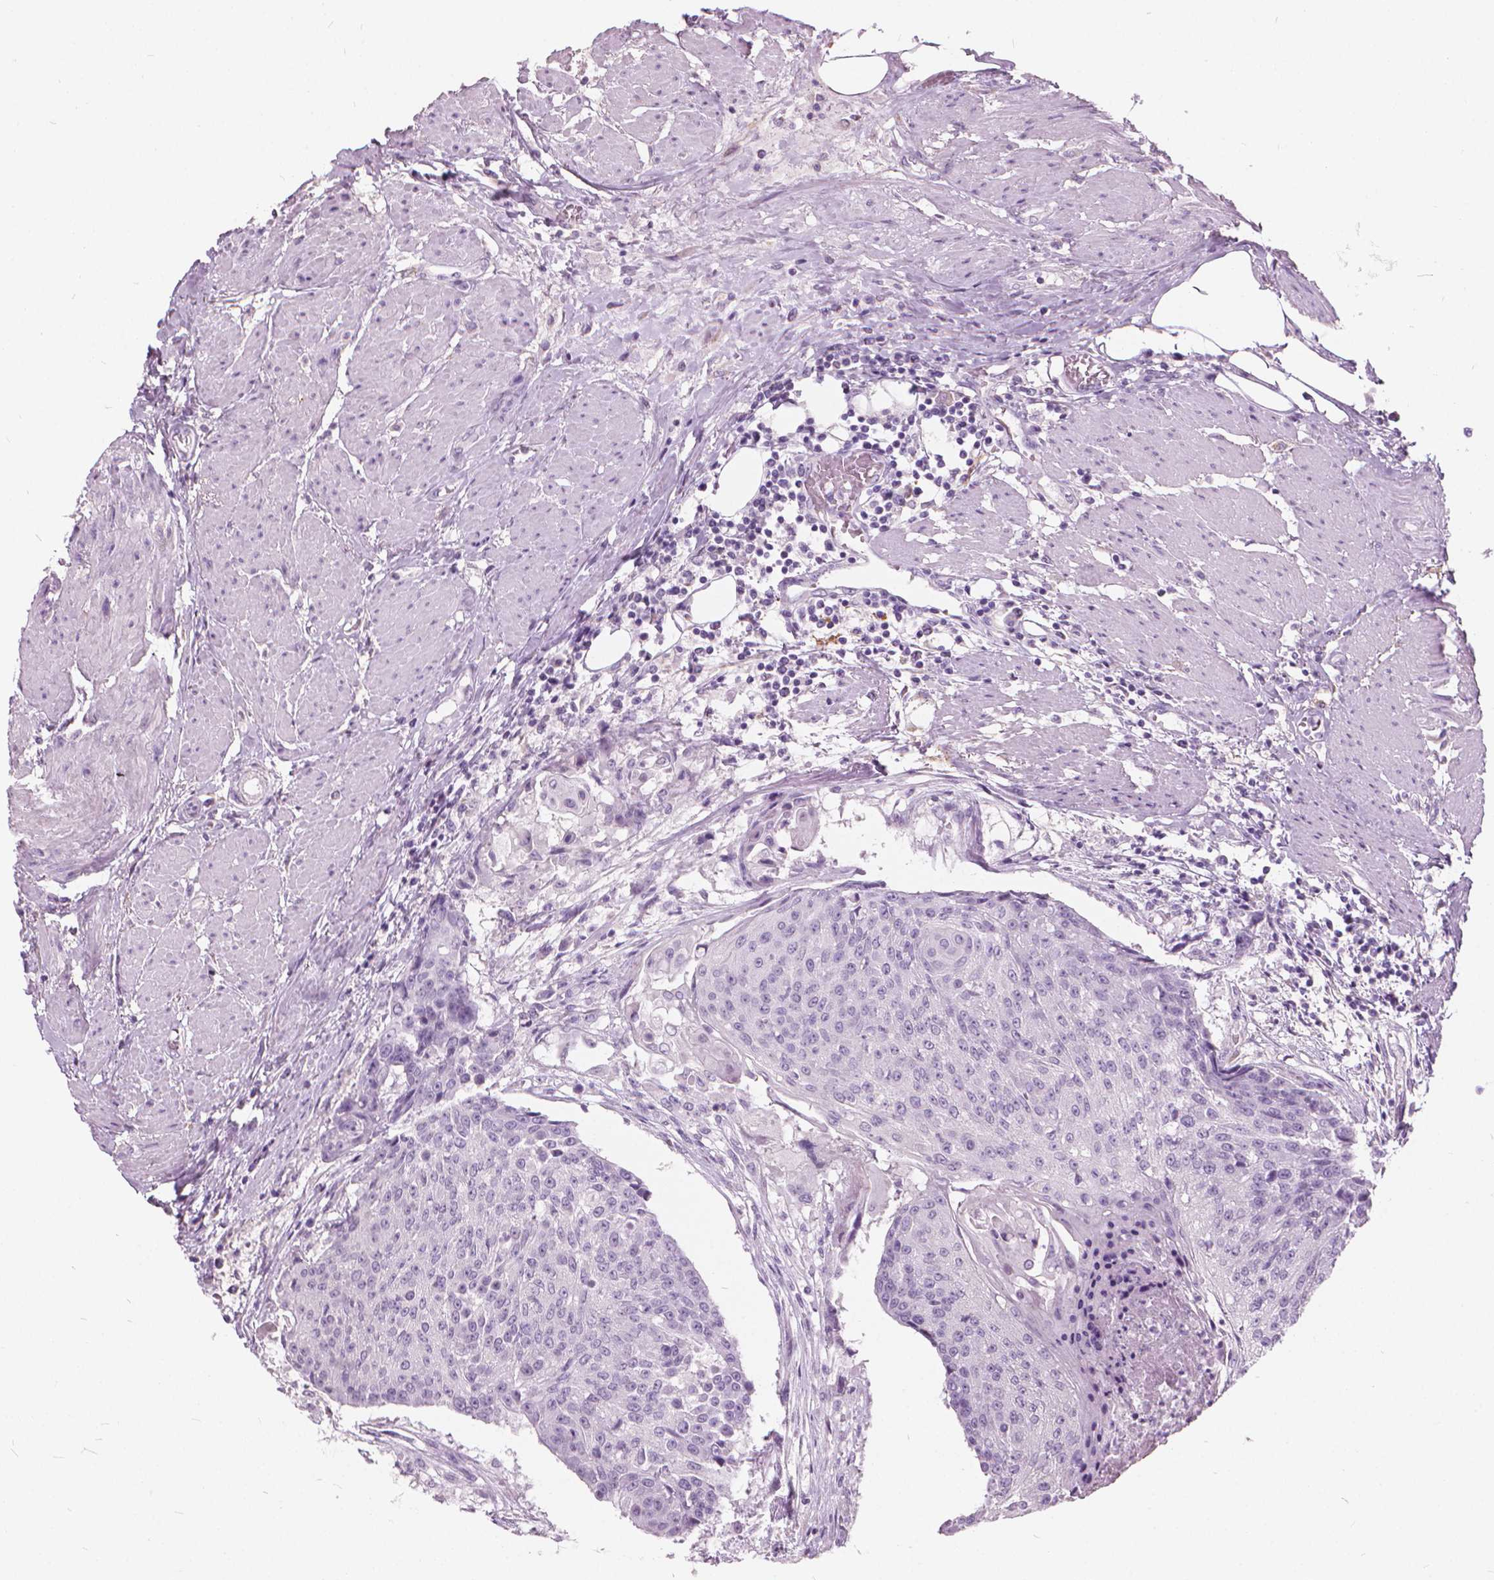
{"staining": {"intensity": "negative", "quantity": "none", "location": "none"}, "tissue": "urothelial cancer", "cell_type": "Tumor cells", "image_type": "cancer", "snomed": [{"axis": "morphology", "description": "Urothelial carcinoma, High grade"}, {"axis": "topography", "description": "Urinary bladder"}], "caption": "DAB immunohistochemical staining of high-grade urothelial carcinoma shows no significant staining in tumor cells.", "gene": "DNM1", "patient": {"sex": "female", "age": 63}}